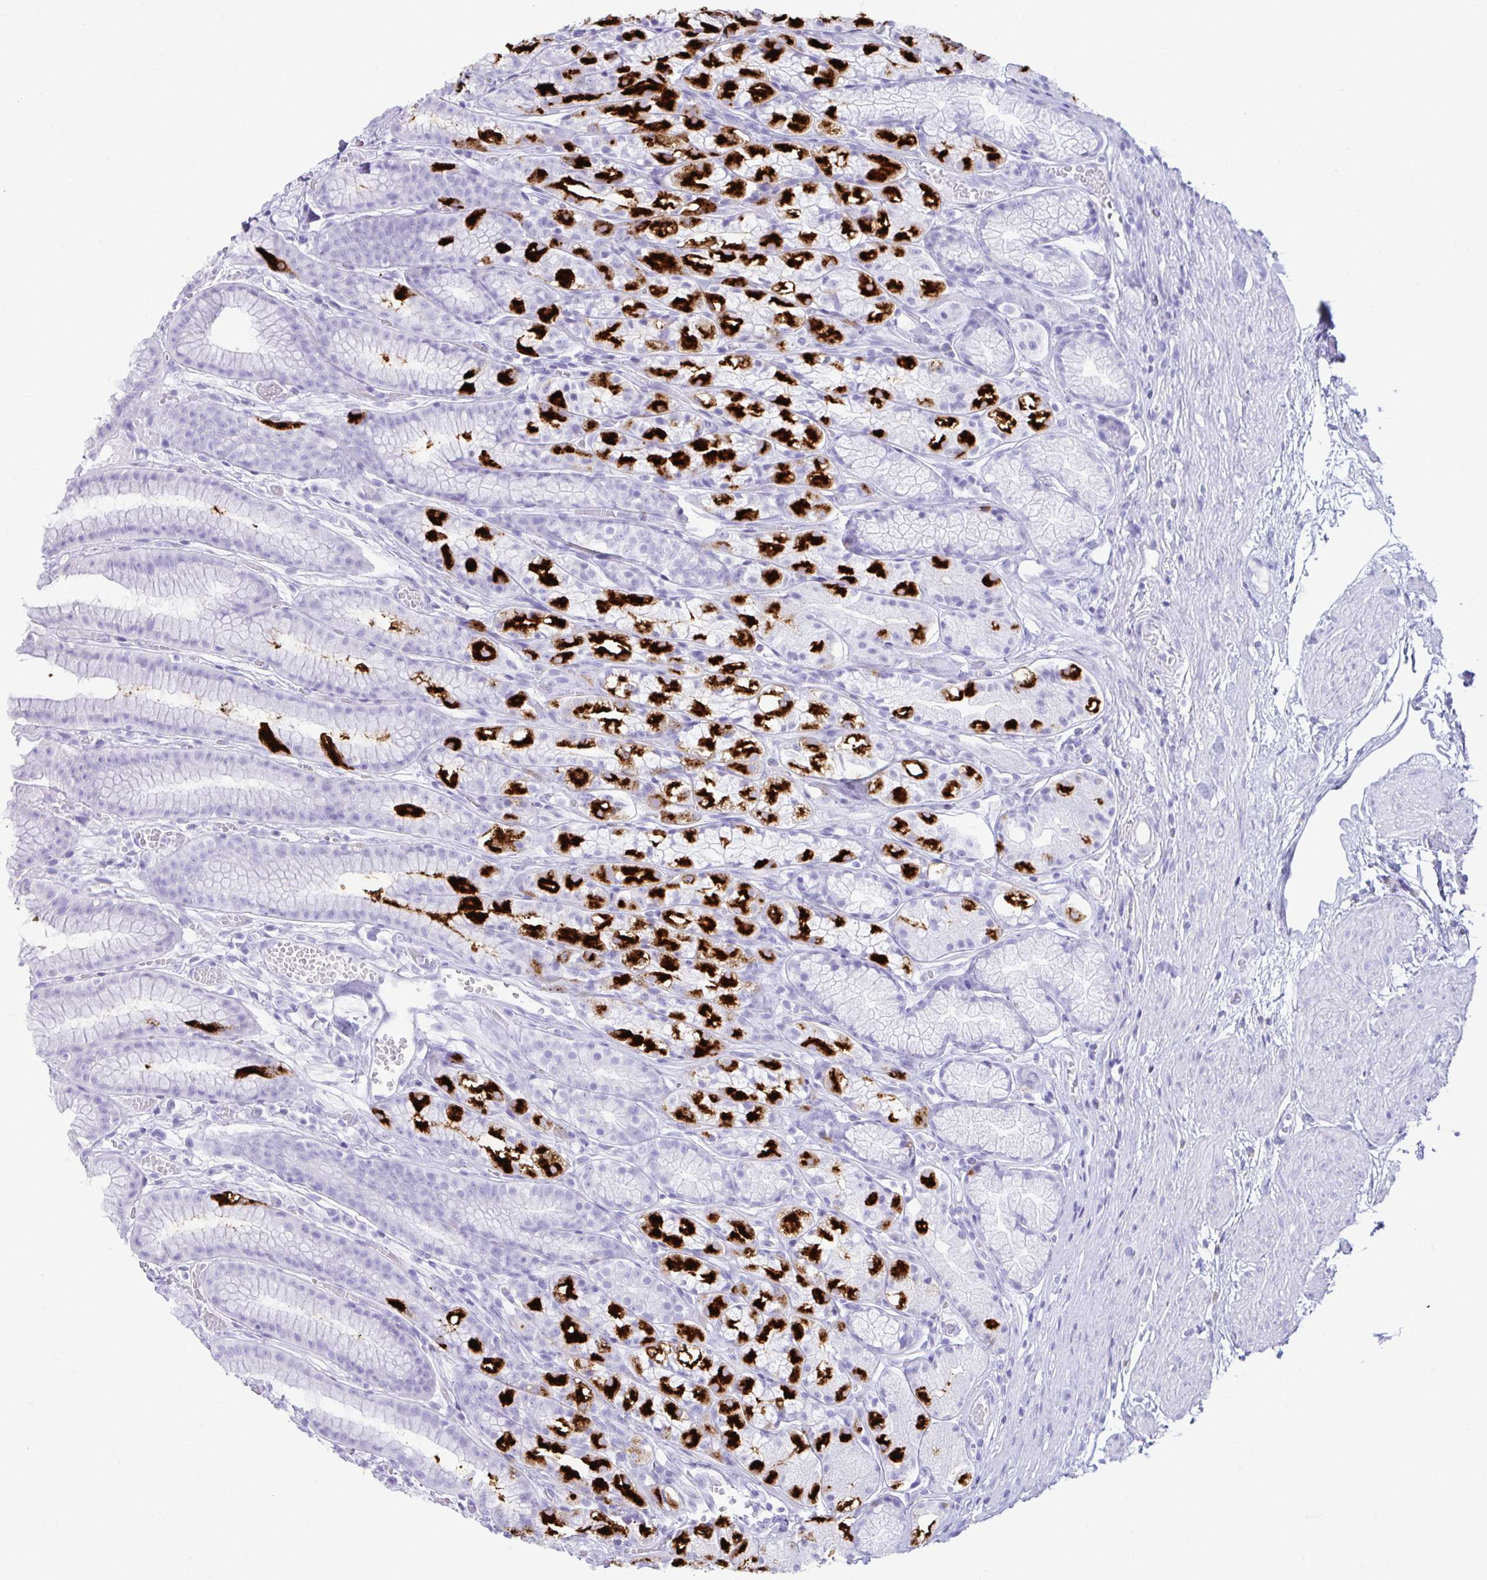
{"staining": {"intensity": "strong", "quantity": "25%-75%", "location": "cytoplasmic/membranous"}, "tissue": "stomach", "cell_type": "Glandular cells", "image_type": "normal", "snomed": [{"axis": "morphology", "description": "Normal tissue, NOS"}, {"axis": "topography", "description": "Smooth muscle"}, {"axis": "topography", "description": "Stomach"}], "caption": "Protein staining of normal stomach reveals strong cytoplasmic/membranous staining in about 25%-75% of glandular cells. Using DAB (3,3'-diaminobenzidine) (brown) and hematoxylin (blue) stains, captured at high magnification using brightfield microscopy.", "gene": "ATP4B", "patient": {"sex": "male", "age": 70}}